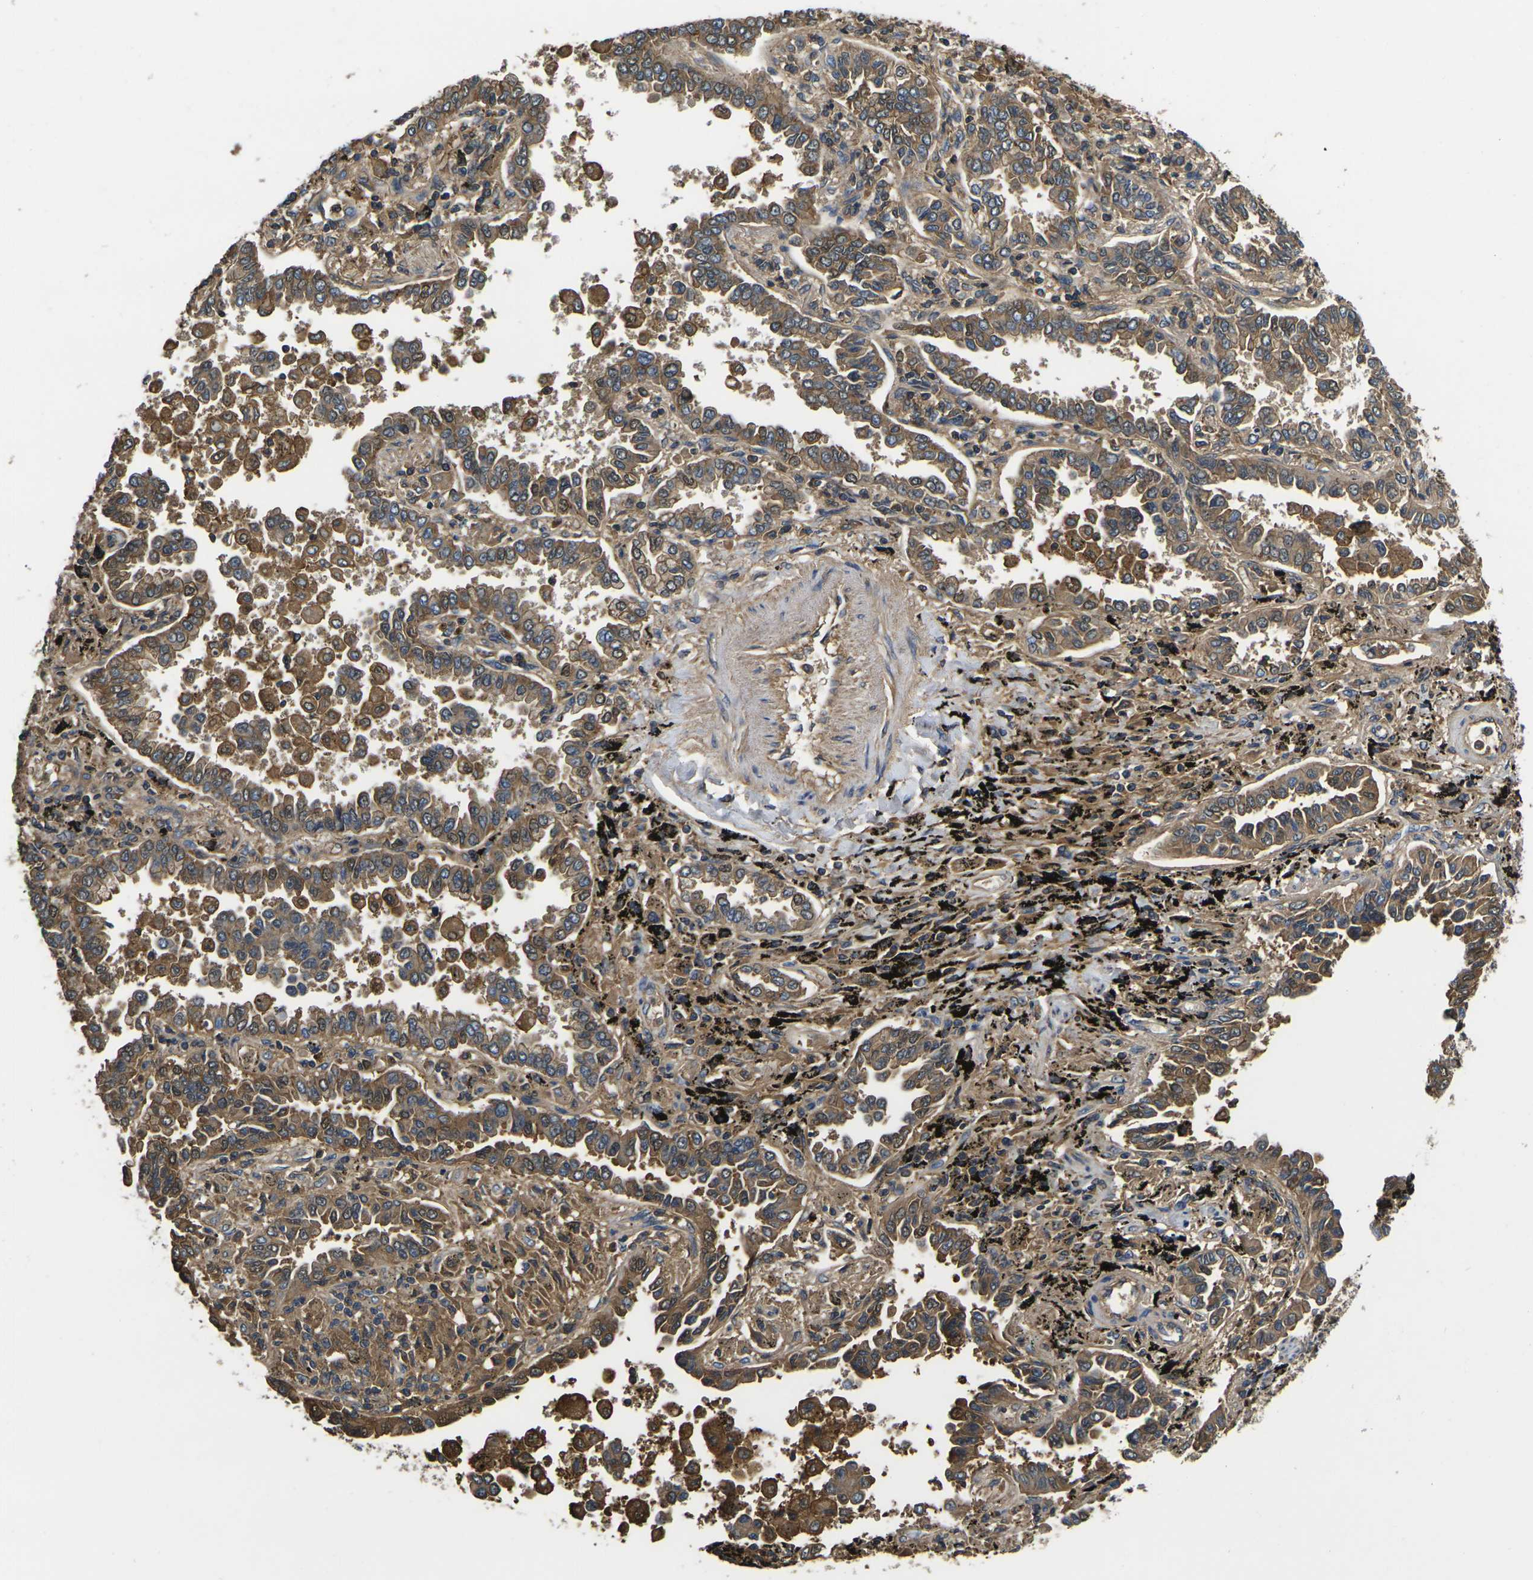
{"staining": {"intensity": "moderate", "quantity": ">75%", "location": "cytoplasmic/membranous"}, "tissue": "lung cancer", "cell_type": "Tumor cells", "image_type": "cancer", "snomed": [{"axis": "morphology", "description": "Normal tissue, NOS"}, {"axis": "morphology", "description": "Adenocarcinoma, NOS"}, {"axis": "topography", "description": "Lung"}], "caption": "This image reveals IHC staining of human lung adenocarcinoma, with medium moderate cytoplasmic/membranous expression in about >75% of tumor cells.", "gene": "HSPG2", "patient": {"sex": "male", "age": 59}}